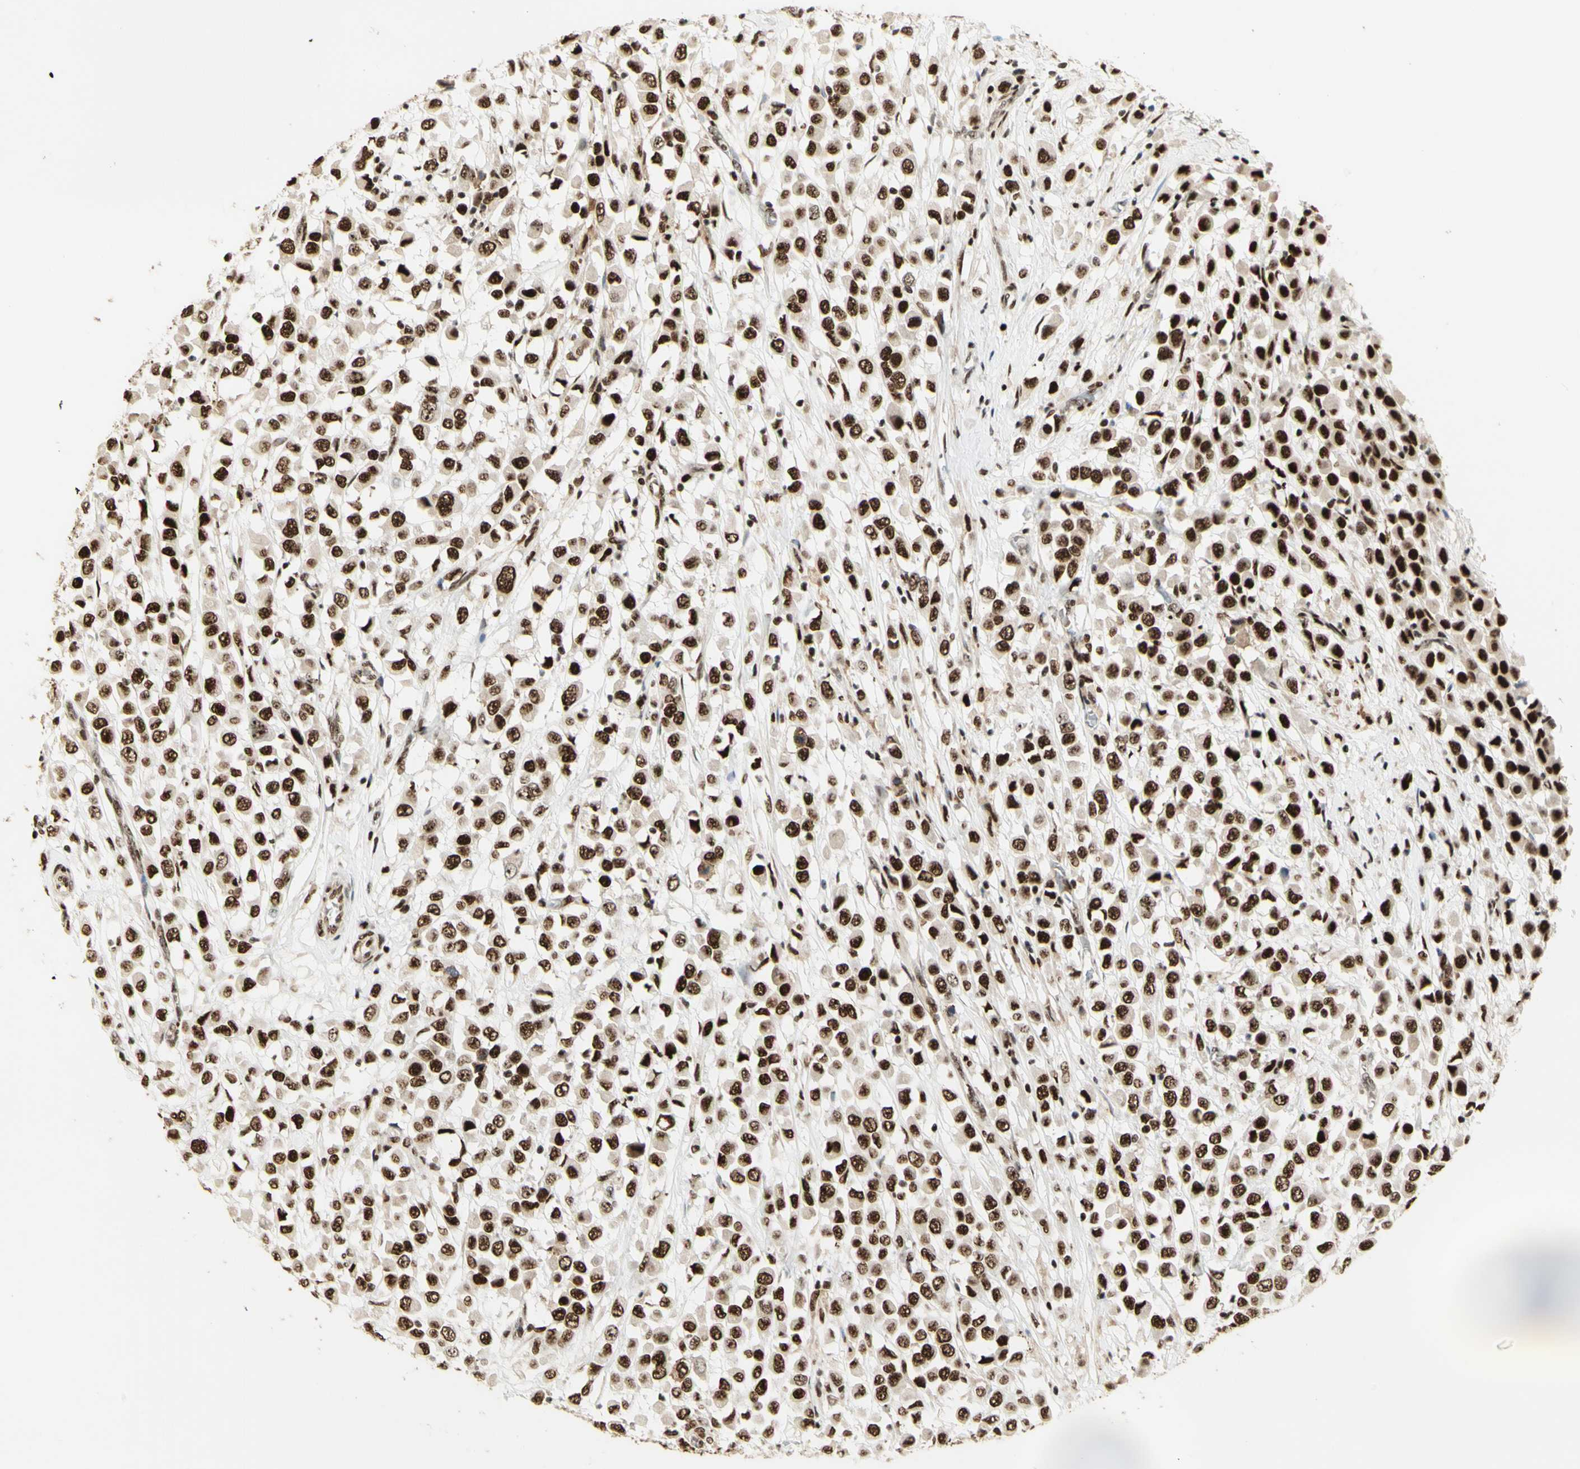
{"staining": {"intensity": "strong", "quantity": ">75%", "location": "nuclear"}, "tissue": "breast cancer", "cell_type": "Tumor cells", "image_type": "cancer", "snomed": [{"axis": "morphology", "description": "Duct carcinoma"}, {"axis": "topography", "description": "Breast"}], "caption": "An immunohistochemistry histopathology image of neoplastic tissue is shown. Protein staining in brown highlights strong nuclear positivity in breast cancer within tumor cells.", "gene": "DHX9", "patient": {"sex": "female", "age": 61}}